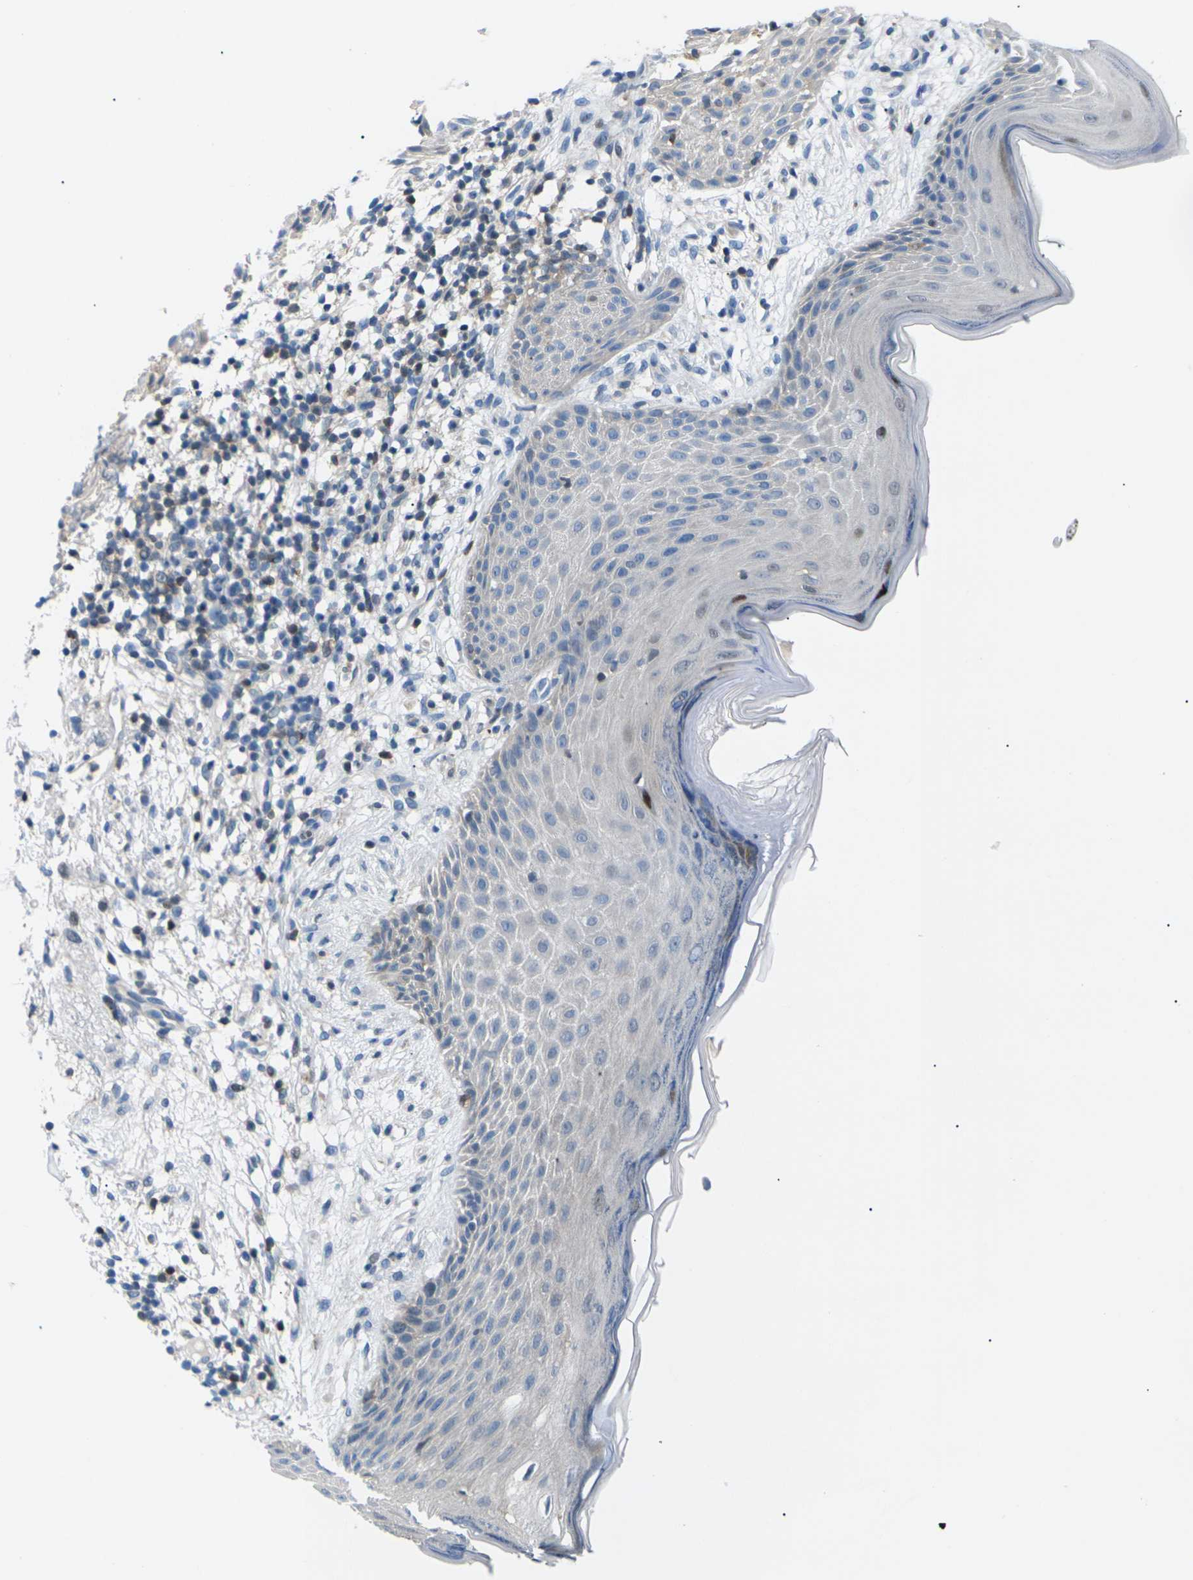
{"staining": {"intensity": "negative", "quantity": "none", "location": "none"}, "tissue": "skin cancer", "cell_type": "Tumor cells", "image_type": "cancer", "snomed": [{"axis": "morphology", "description": "Basal cell carcinoma"}, {"axis": "topography", "description": "Skin"}], "caption": "An IHC micrograph of skin cancer is shown. There is no staining in tumor cells of skin cancer.", "gene": "RPS6KA3", "patient": {"sex": "female", "age": 70}}